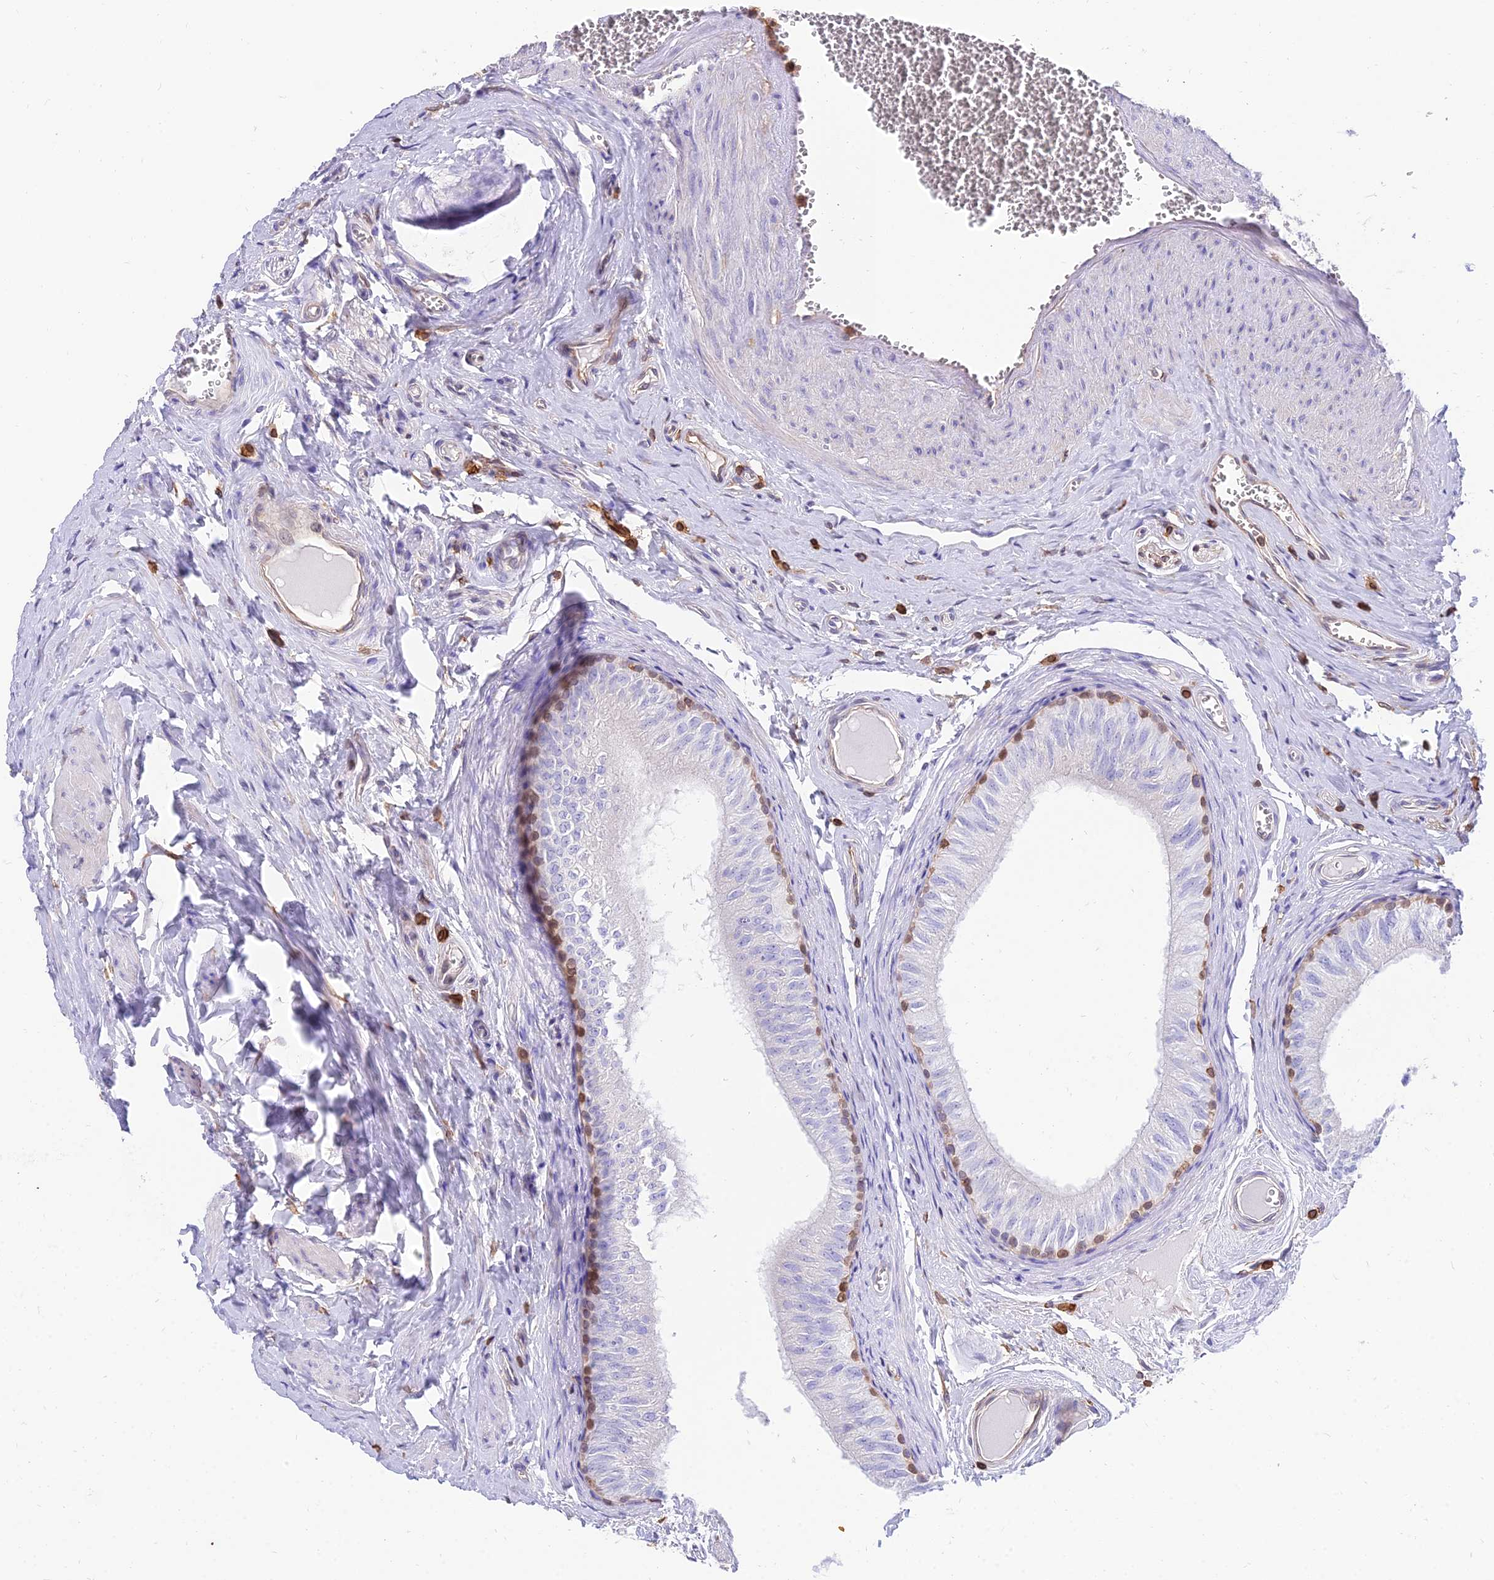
{"staining": {"intensity": "moderate", "quantity": "<25%", "location": "cytoplasmic/membranous,nuclear"}, "tissue": "epididymis", "cell_type": "Glandular cells", "image_type": "normal", "snomed": [{"axis": "morphology", "description": "Normal tissue, NOS"}, {"axis": "topography", "description": "Epididymis"}], "caption": "A histopathology image of epididymis stained for a protein displays moderate cytoplasmic/membranous,nuclear brown staining in glandular cells. (DAB (3,3'-diaminobenzidine) IHC with brightfield microscopy, high magnification).", "gene": "SREK1IP1", "patient": {"sex": "male", "age": 42}}